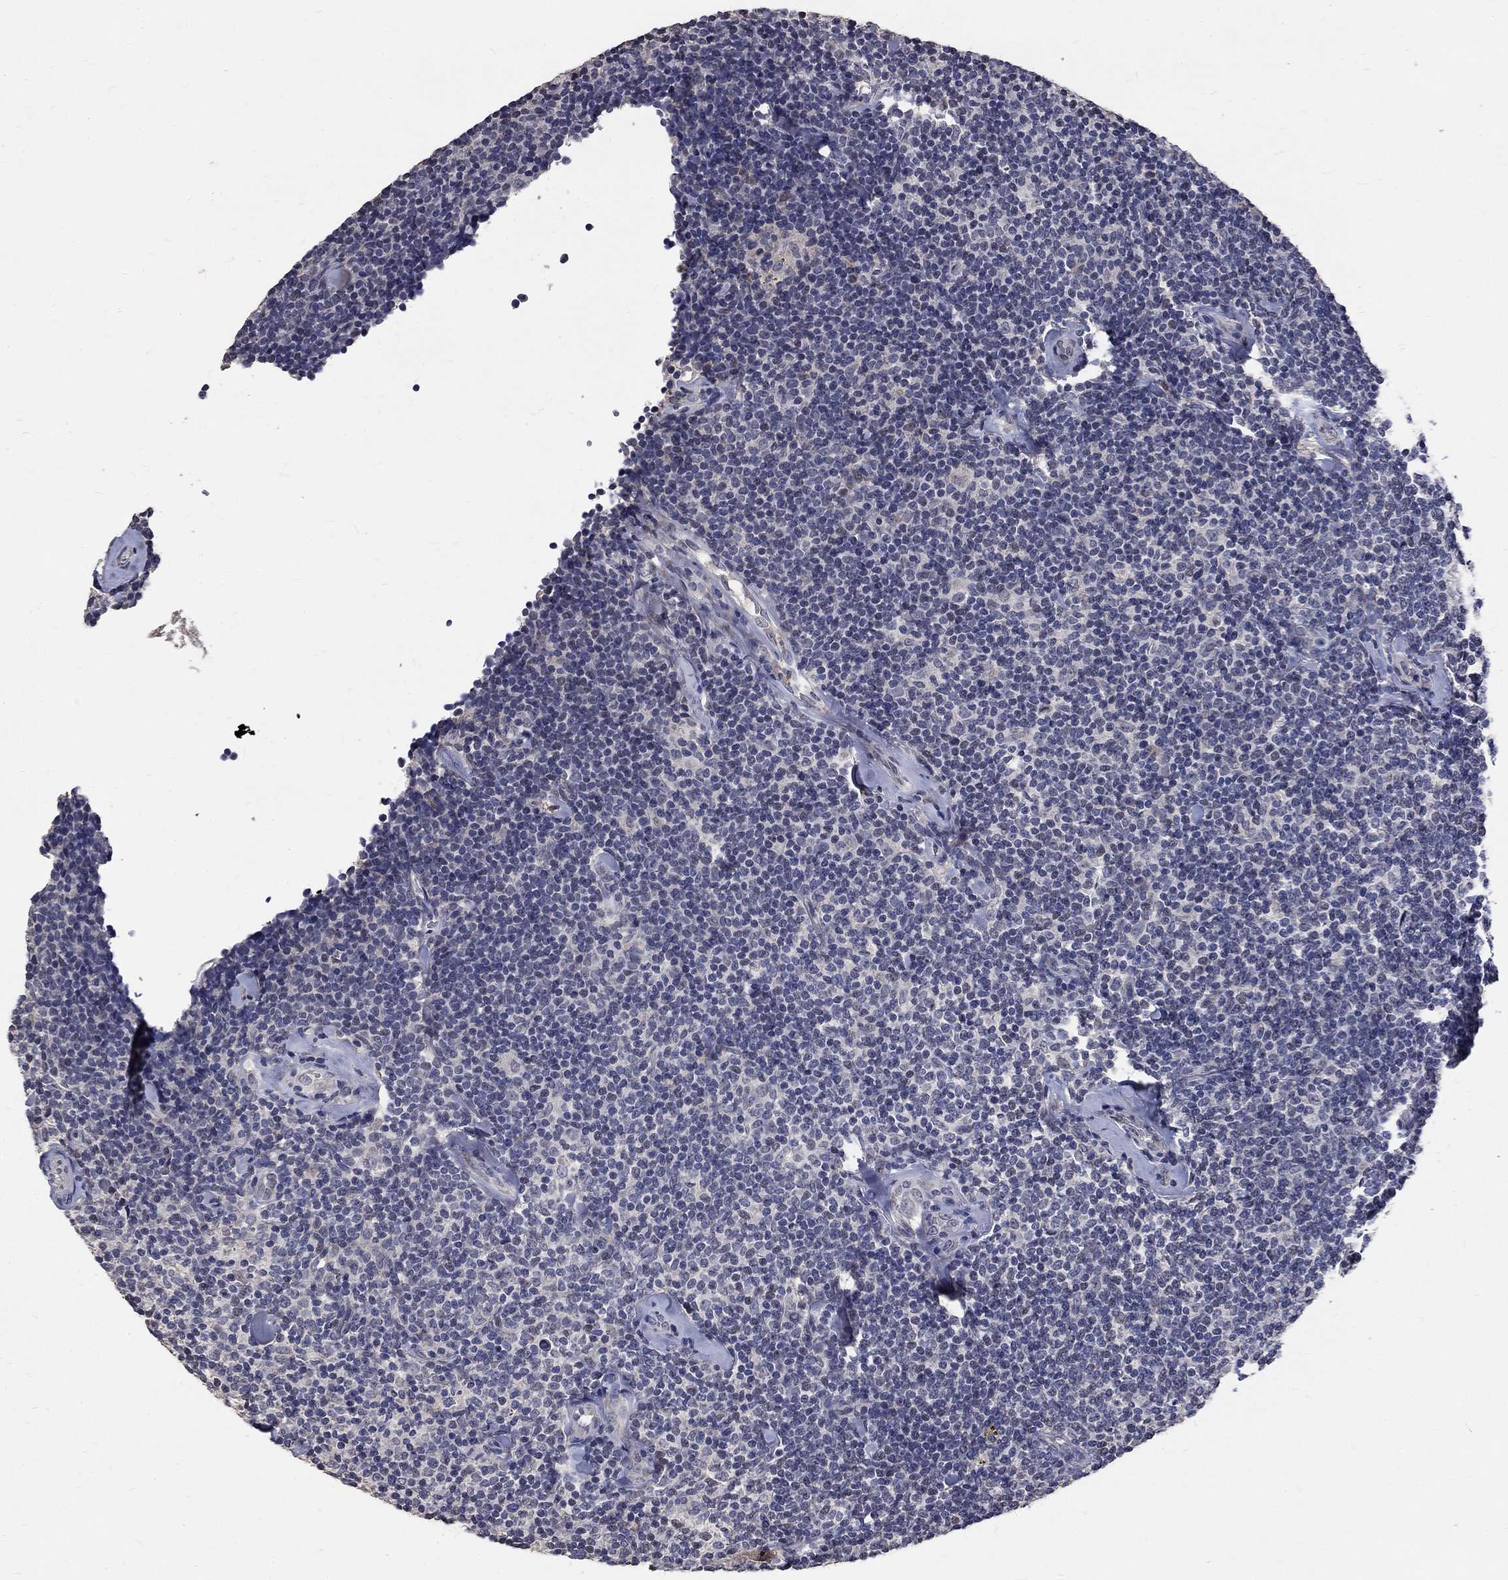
{"staining": {"intensity": "negative", "quantity": "none", "location": "none"}, "tissue": "lymphoma", "cell_type": "Tumor cells", "image_type": "cancer", "snomed": [{"axis": "morphology", "description": "Malignant lymphoma, non-Hodgkin's type, Low grade"}, {"axis": "topography", "description": "Lymph node"}], "caption": "Histopathology image shows no protein expression in tumor cells of lymphoma tissue.", "gene": "CHST5", "patient": {"sex": "female", "age": 56}}